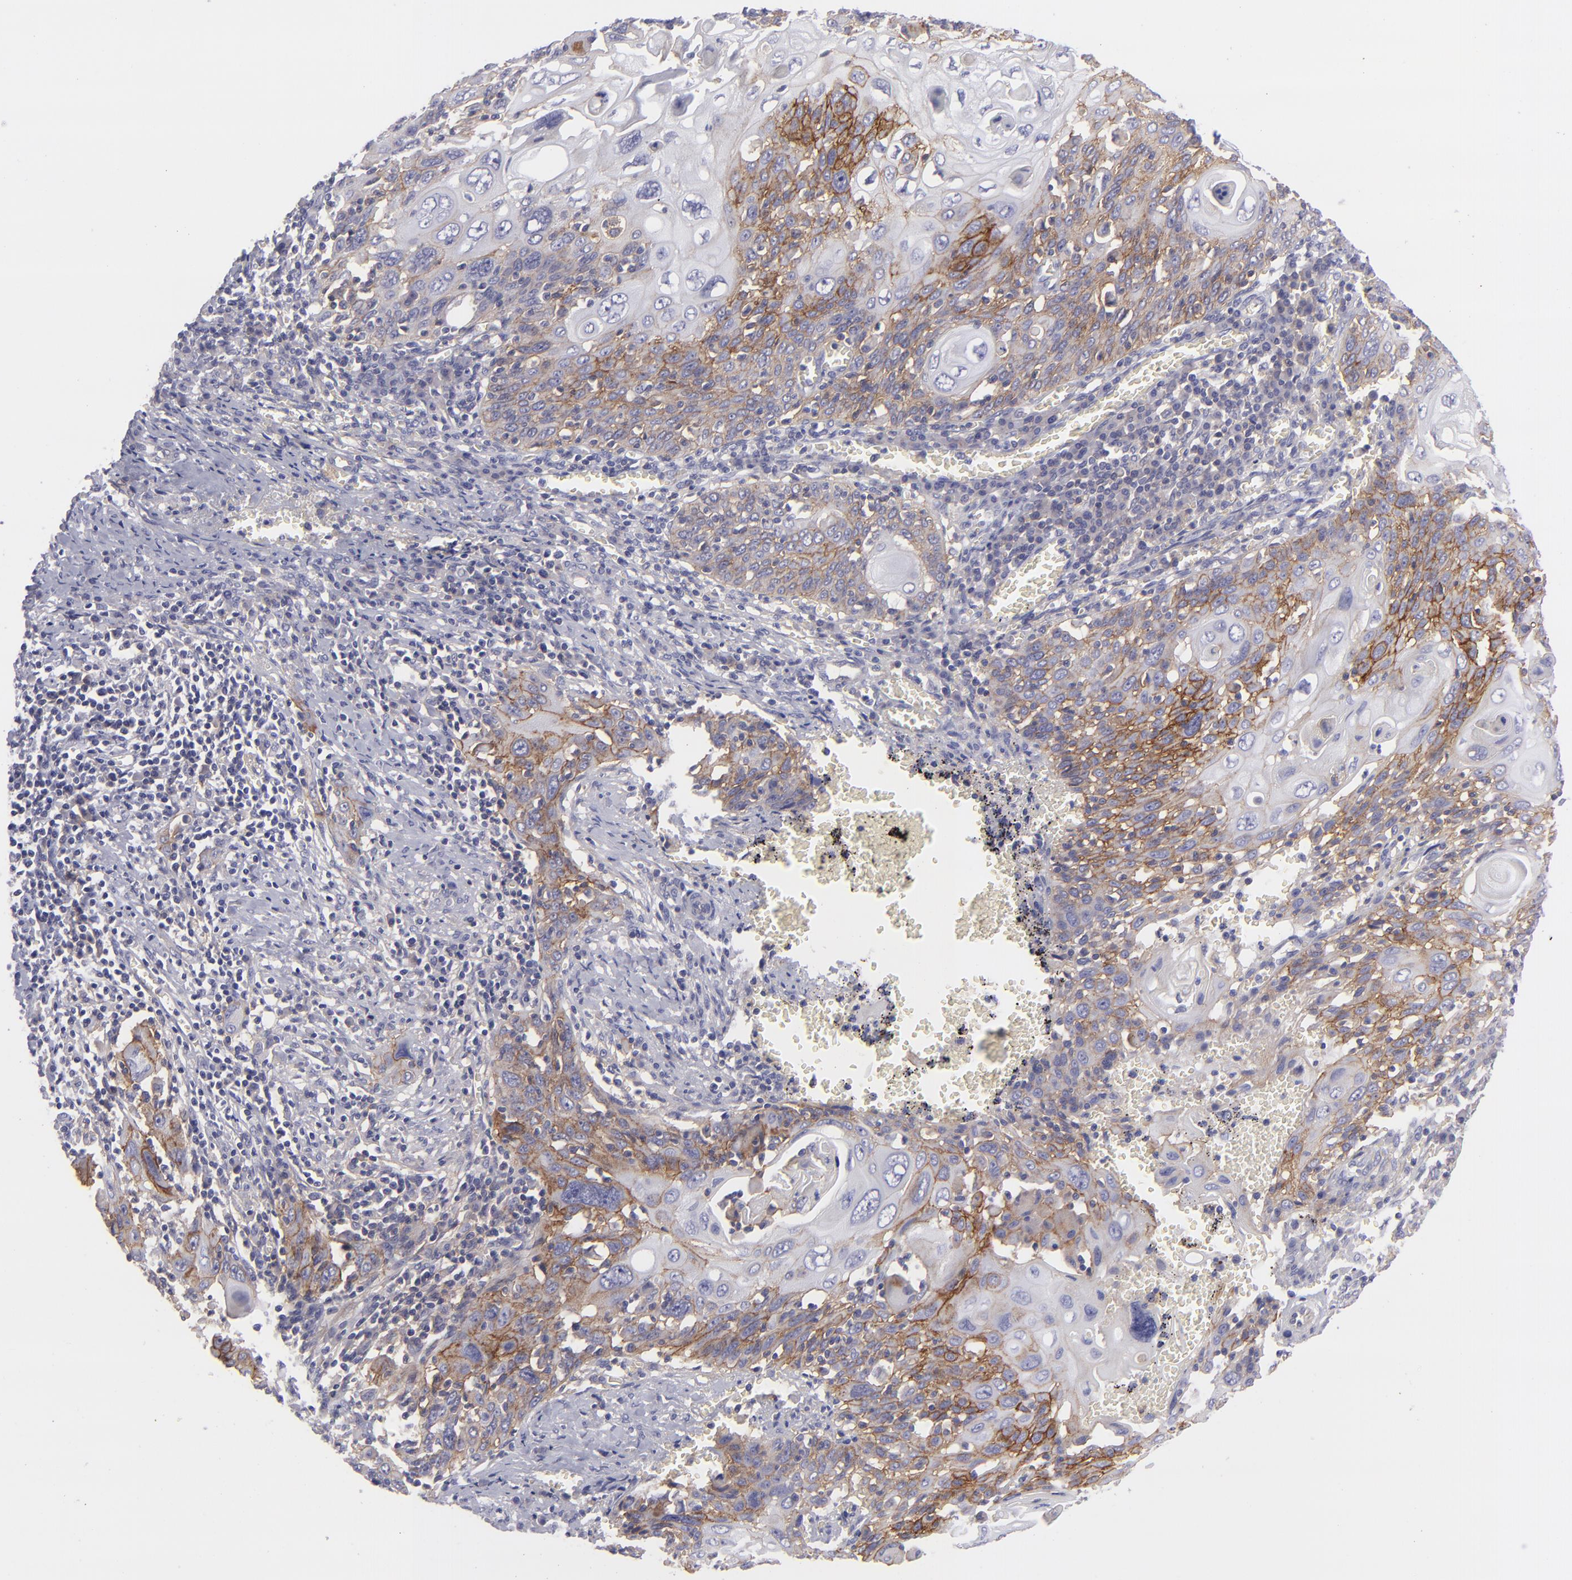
{"staining": {"intensity": "moderate", "quantity": "25%-75%", "location": "cytoplasmic/membranous"}, "tissue": "cervical cancer", "cell_type": "Tumor cells", "image_type": "cancer", "snomed": [{"axis": "morphology", "description": "Squamous cell carcinoma, NOS"}, {"axis": "topography", "description": "Cervix"}], "caption": "The histopathology image shows a brown stain indicating the presence of a protein in the cytoplasmic/membranous of tumor cells in cervical squamous cell carcinoma. The staining is performed using DAB (3,3'-diaminobenzidine) brown chromogen to label protein expression. The nuclei are counter-stained blue using hematoxylin.", "gene": "BSG", "patient": {"sex": "female", "age": 54}}